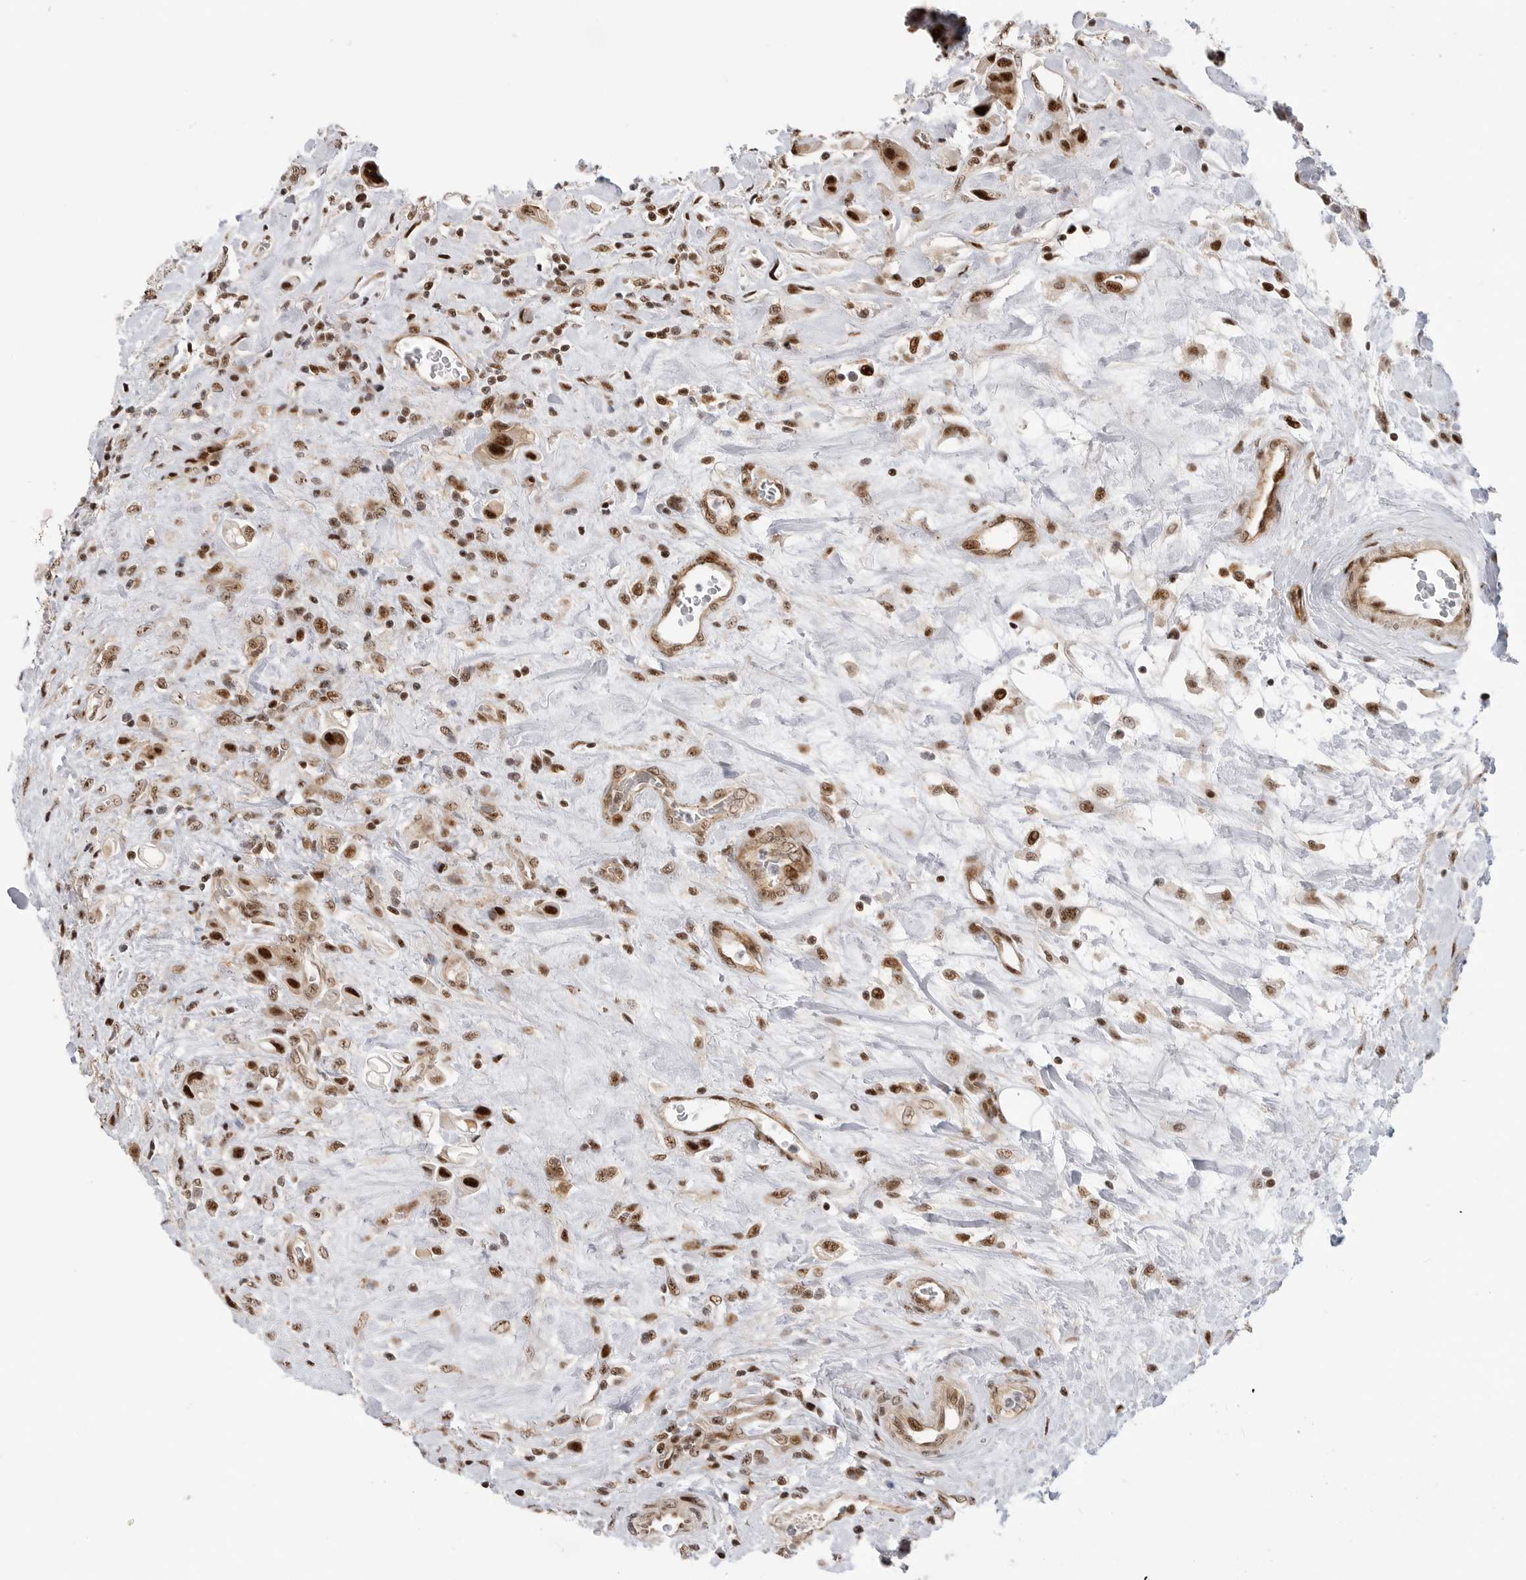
{"staining": {"intensity": "strong", "quantity": ">75%", "location": "cytoplasmic/membranous,nuclear"}, "tissue": "urothelial cancer", "cell_type": "Tumor cells", "image_type": "cancer", "snomed": [{"axis": "morphology", "description": "Urothelial carcinoma, High grade"}, {"axis": "topography", "description": "Urinary bladder"}], "caption": "High-power microscopy captured an immunohistochemistry (IHC) image of urothelial cancer, revealing strong cytoplasmic/membranous and nuclear positivity in about >75% of tumor cells.", "gene": "GPATCH2", "patient": {"sex": "male", "age": 50}}